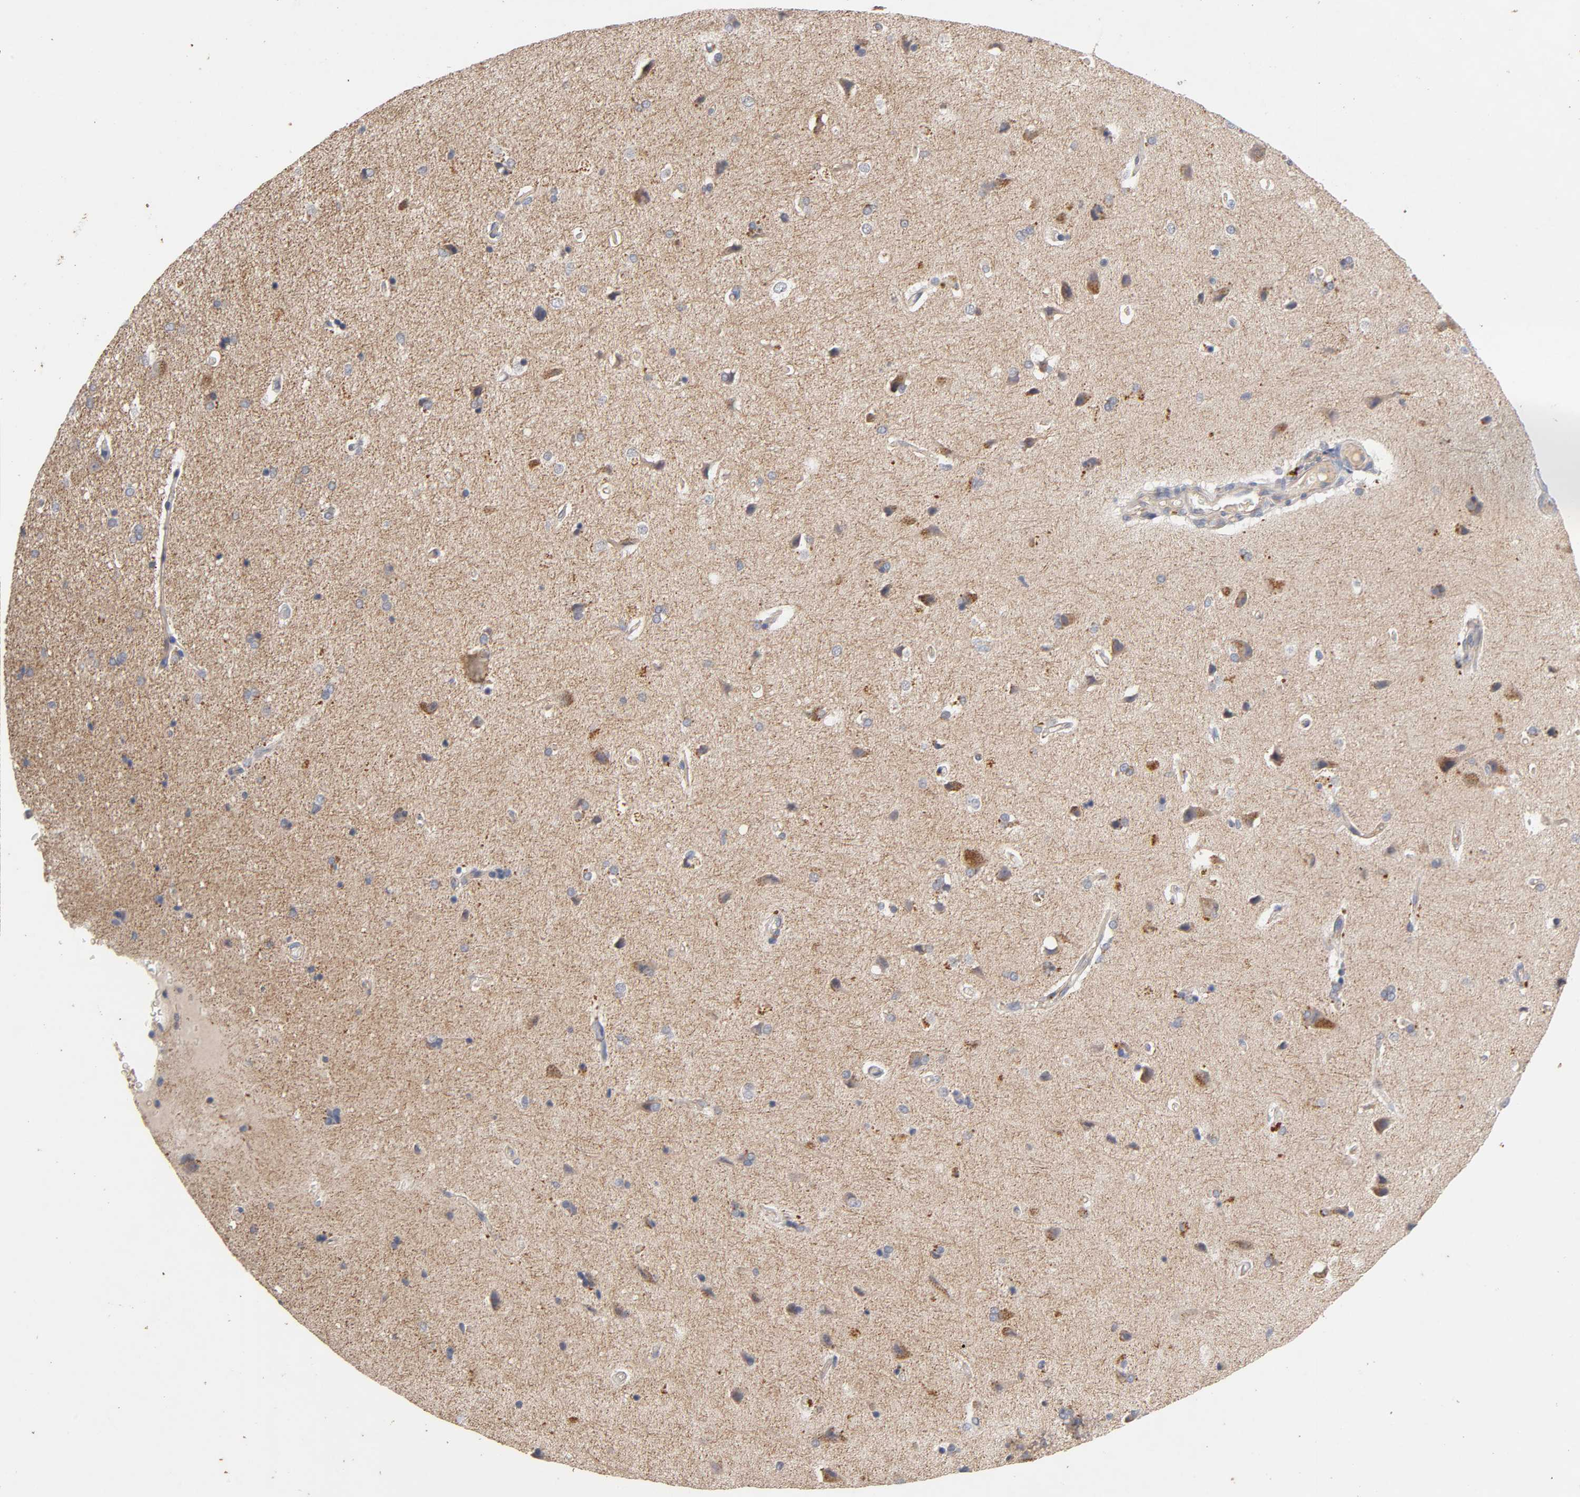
{"staining": {"intensity": "negative", "quantity": "none", "location": "none"}, "tissue": "cerebral cortex", "cell_type": "Endothelial cells", "image_type": "normal", "snomed": [{"axis": "morphology", "description": "Normal tissue, NOS"}, {"axis": "topography", "description": "Cerebral cortex"}], "caption": "High magnification brightfield microscopy of normal cerebral cortex stained with DAB (3,3'-diaminobenzidine) (brown) and counterstained with hematoxylin (blue): endothelial cells show no significant positivity.", "gene": "PDZD11", "patient": {"sex": "male", "age": 62}}